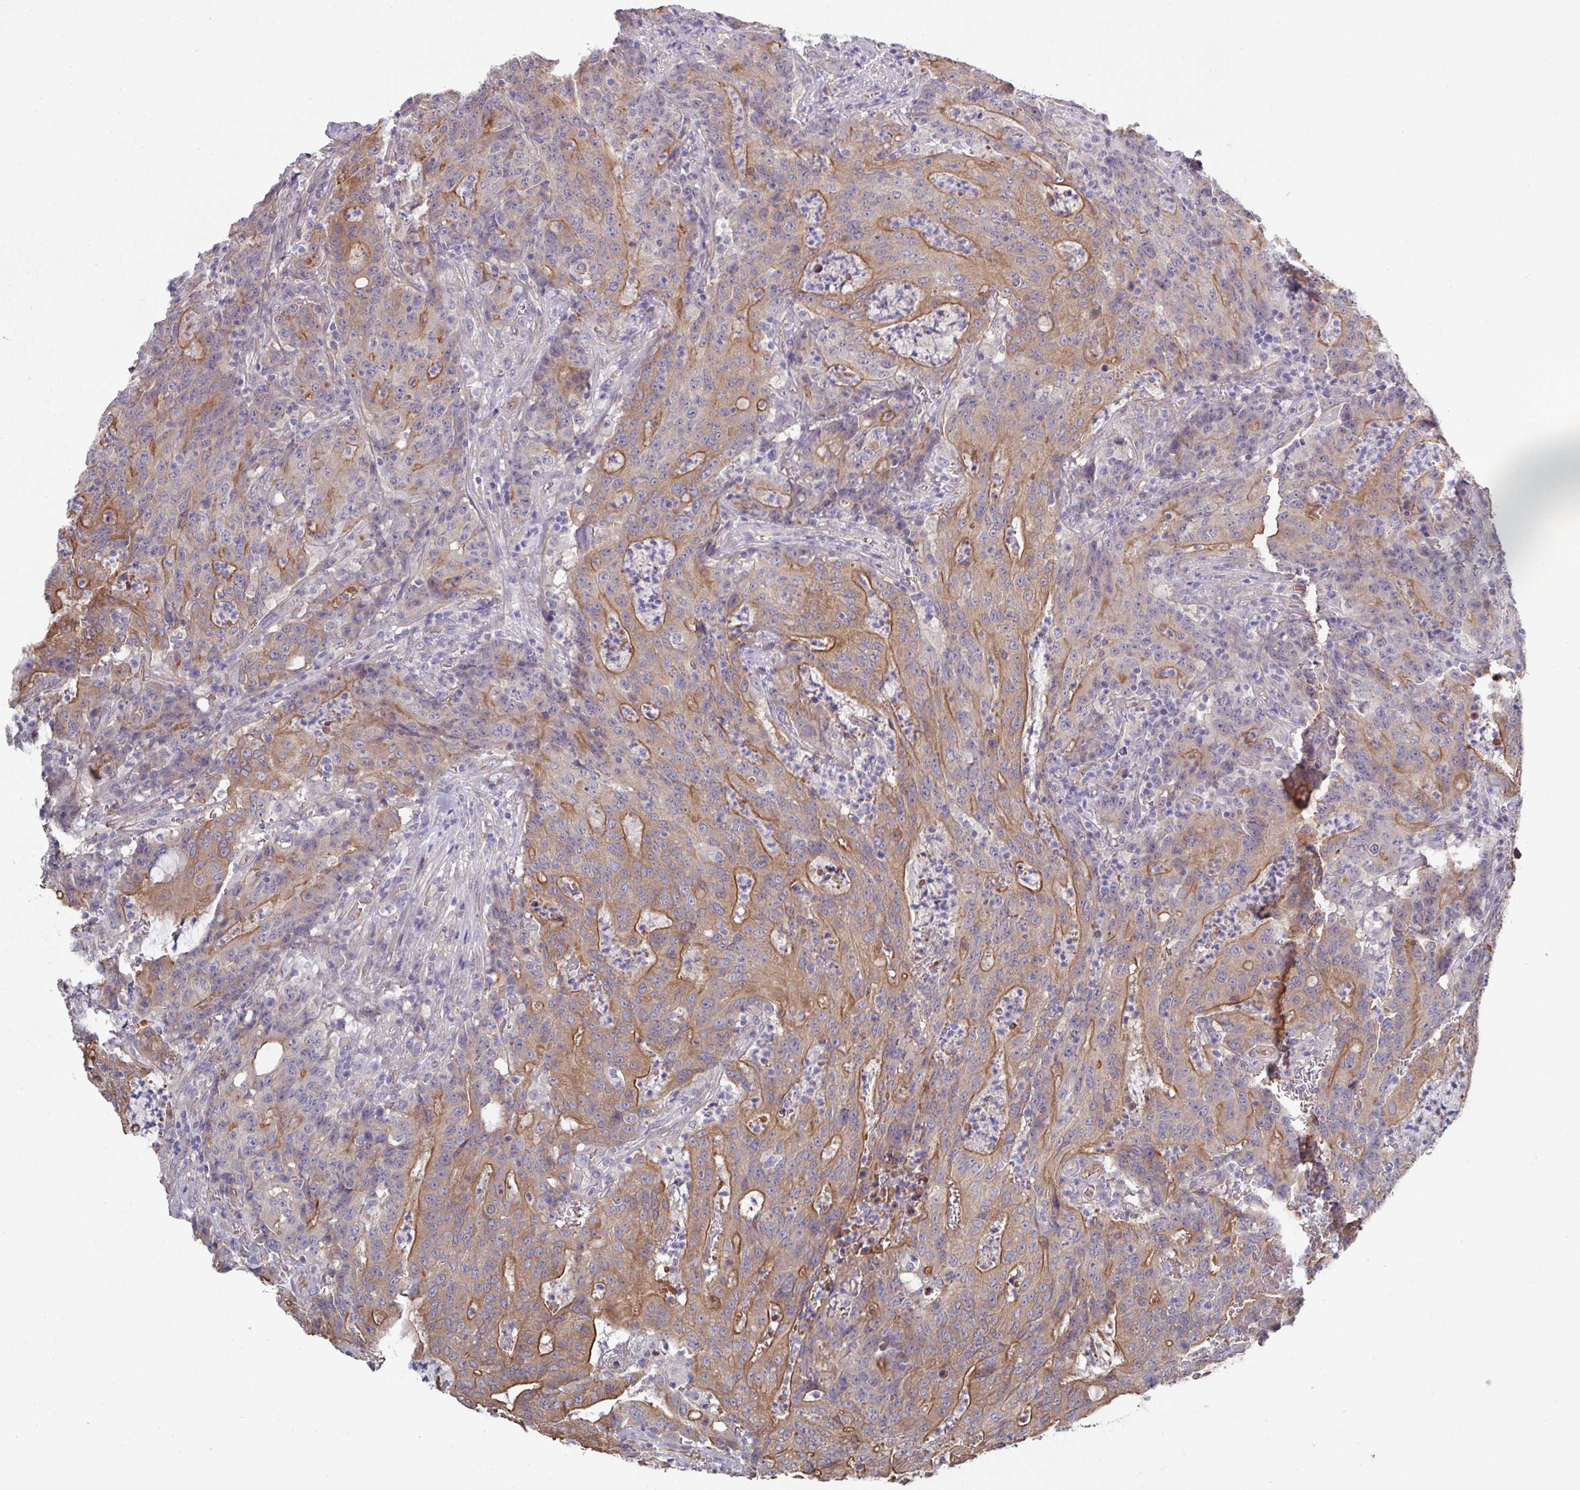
{"staining": {"intensity": "moderate", "quantity": ">75%", "location": "cytoplasmic/membranous"}, "tissue": "colorectal cancer", "cell_type": "Tumor cells", "image_type": "cancer", "snomed": [{"axis": "morphology", "description": "Adenocarcinoma, NOS"}, {"axis": "topography", "description": "Colon"}], "caption": "DAB immunohistochemical staining of human colorectal cancer reveals moderate cytoplasmic/membranous protein positivity in approximately >75% of tumor cells. Nuclei are stained in blue.", "gene": "PRR5", "patient": {"sex": "male", "age": 83}}